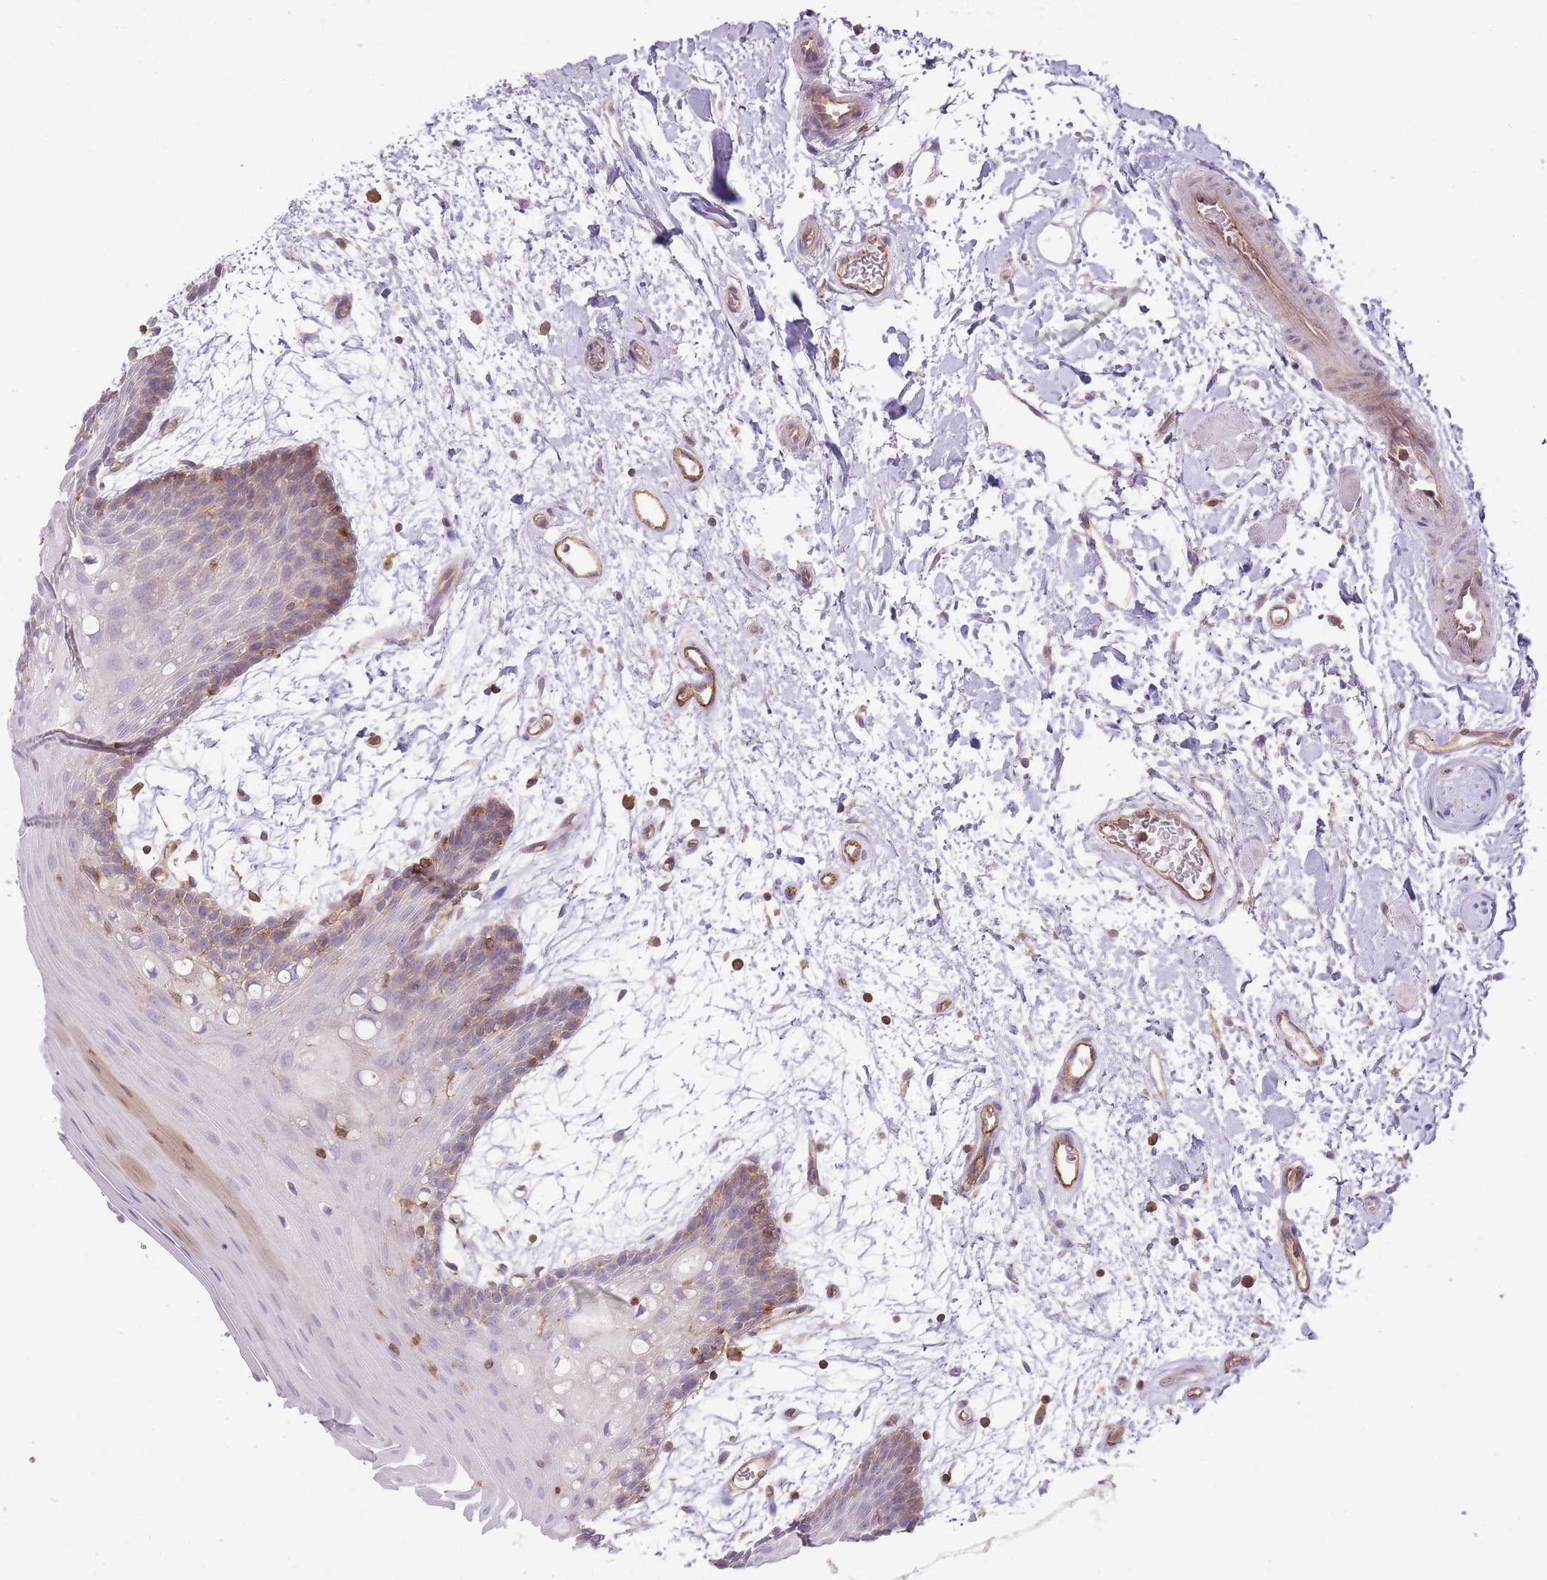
{"staining": {"intensity": "moderate", "quantity": "25%-75%", "location": "cytoplasmic/membranous"}, "tissue": "oral mucosa", "cell_type": "Squamous epithelial cells", "image_type": "normal", "snomed": [{"axis": "morphology", "description": "Normal tissue, NOS"}, {"axis": "topography", "description": "Skeletal muscle"}, {"axis": "topography", "description": "Oral tissue"}, {"axis": "topography", "description": "Salivary gland"}, {"axis": "topography", "description": "Peripheral nerve tissue"}], "caption": "A photomicrograph of human oral mucosa stained for a protein displays moderate cytoplasmic/membranous brown staining in squamous epithelial cells. (DAB (3,3'-diaminobenzidine) IHC, brown staining for protein, blue staining for nuclei).", "gene": "MSN", "patient": {"sex": "male", "age": 54}}